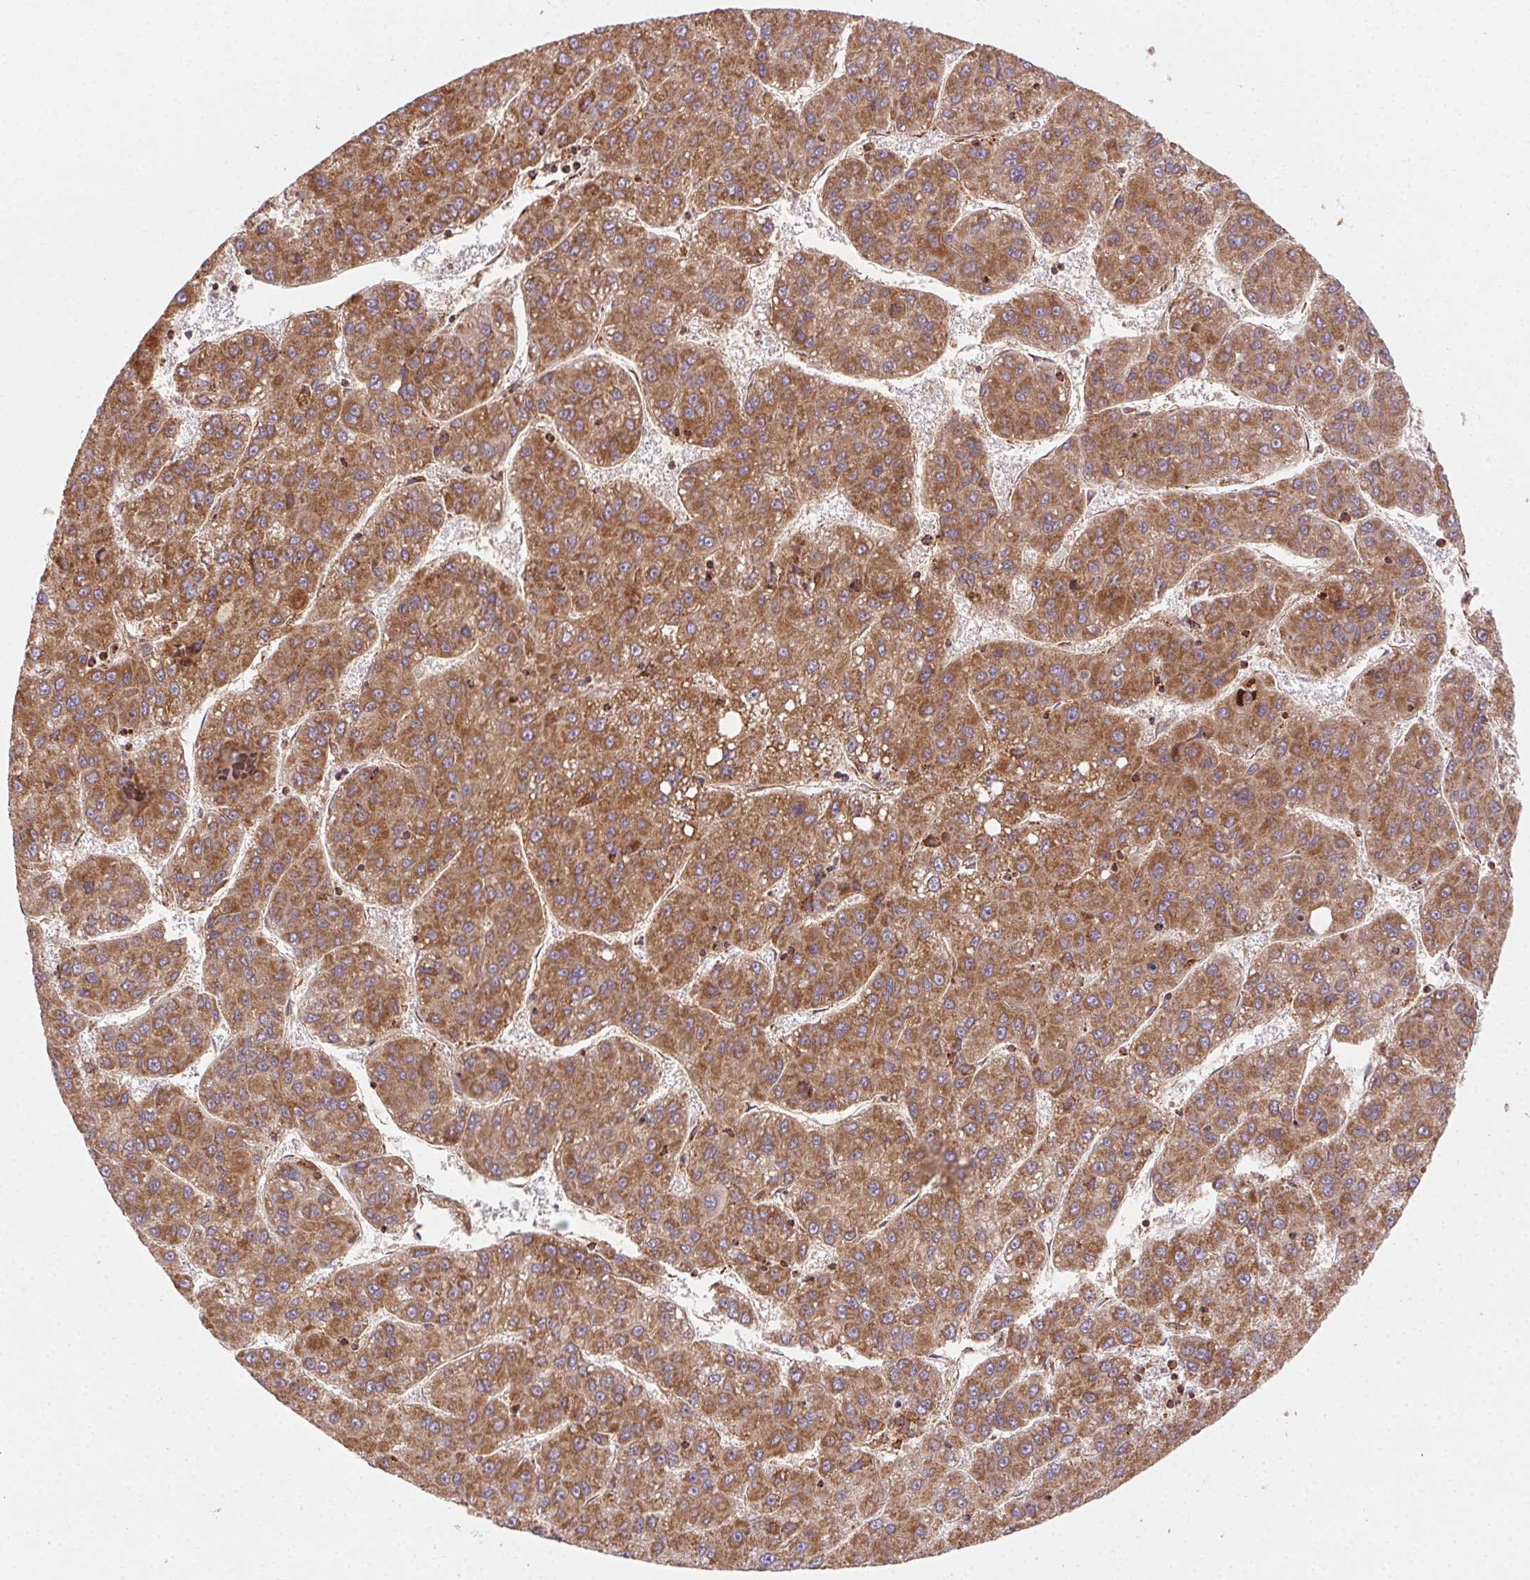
{"staining": {"intensity": "strong", "quantity": ">75%", "location": "cytoplasmic/membranous"}, "tissue": "liver cancer", "cell_type": "Tumor cells", "image_type": "cancer", "snomed": [{"axis": "morphology", "description": "Carcinoma, Hepatocellular, NOS"}, {"axis": "topography", "description": "Liver"}], "caption": "A brown stain labels strong cytoplasmic/membranous expression of a protein in liver hepatocellular carcinoma tumor cells. Immunohistochemistry stains the protein in brown and the nuclei are stained blue.", "gene": "CLPB", "patient": {"sex": "female", "age": 82}}